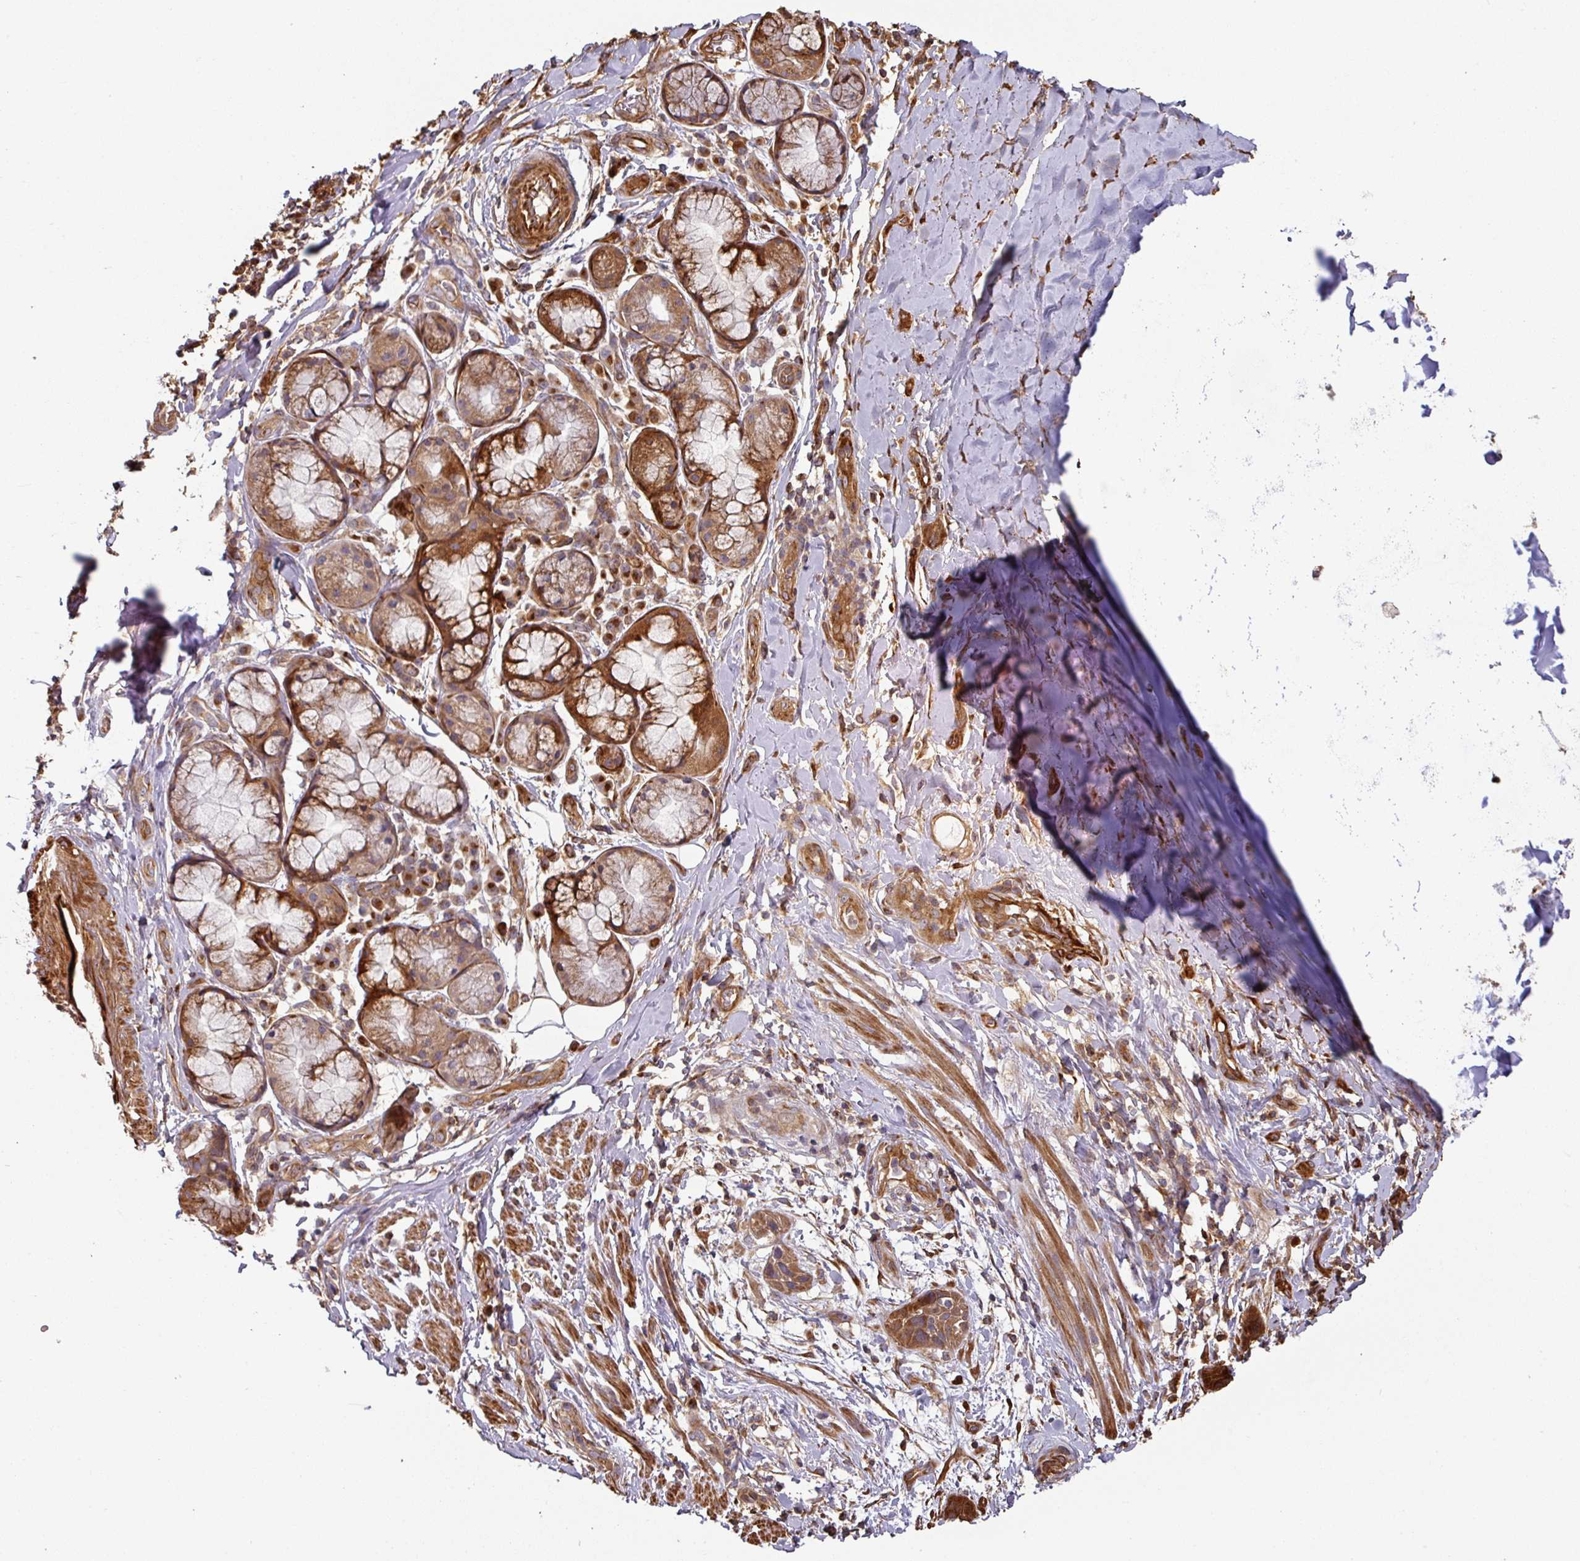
{"staining": {"intensity": "strong", "quantity": ">75%", "location": "cytoplasmic/membranous"}, "tissue": "soft tissue", "cell_type": "Chondrocytes", "image_type": "normal", "snomed": [{"axis": "morphology", "description": "Normal tissue, NOS"}, {"axis": "morphology", "description": "Squamous cell carcinoma, NOS"}, {"axis": "topography", "description": "Bronchus"}, {"axis": "topography", "description": "Lung"}], "caption": "A micrograph of human soft tissue stained for a protein demonstrates strong cytoplasmic/membranous brown staining in chondrocytes. (DAB IHC, brown staining for protein, blue staining for nuclei).", "gene": "SIK1", "patient": {"sex": "female", "age": 70}}